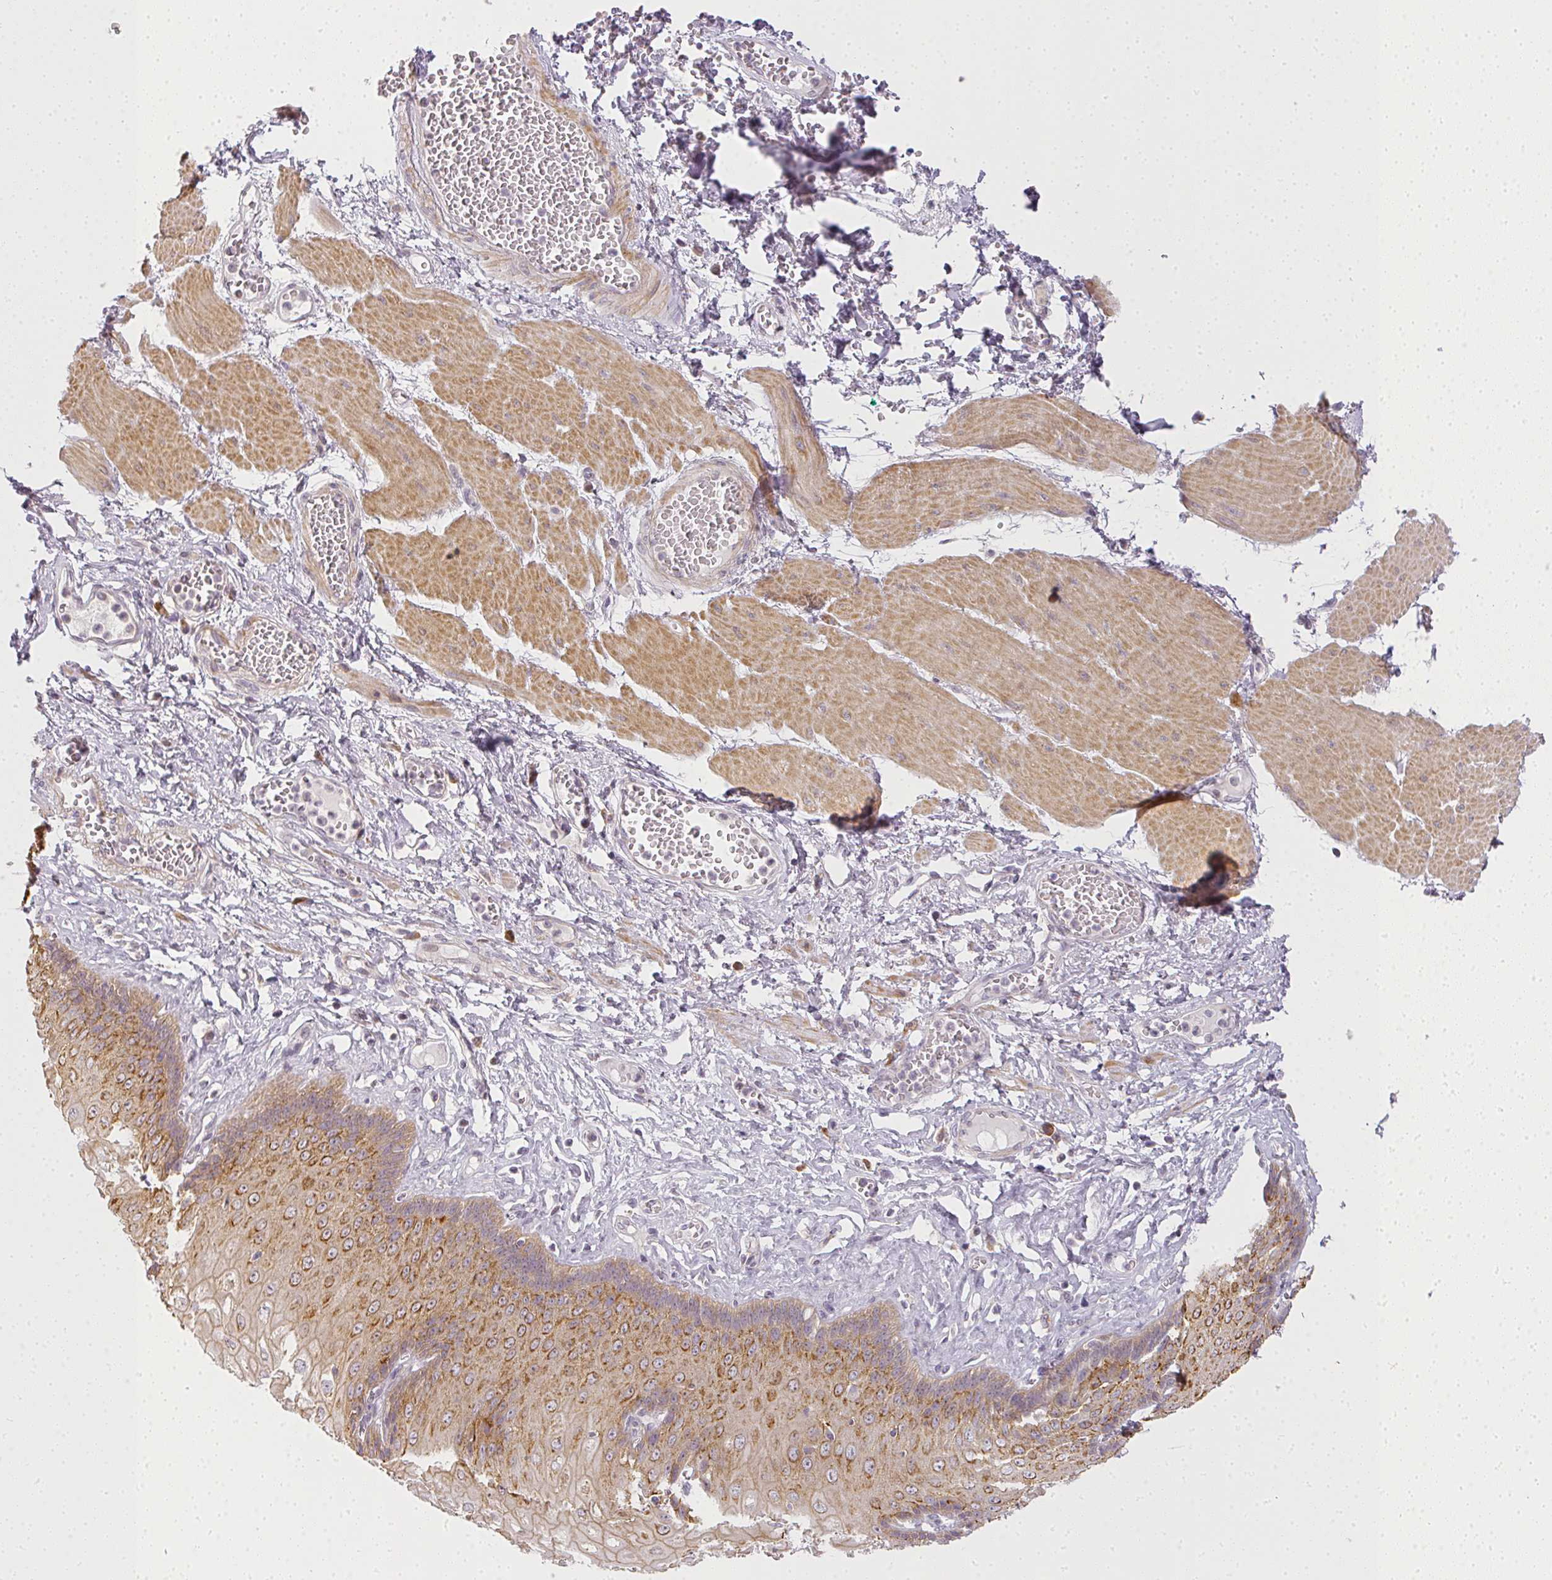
{"staining": {"intensity": "moderate", "quantity": ">75%", "location": "cytoplasmic/membranous"}, "tissue": "esophagus", "cell_type": "Squamous epithelial cells", "image_type": "normal", "snomed": [{"axis": "morphology", "description": "Normal tissue, NOS"}, {"axis": "topography", "description": "Esophagus"}], "caption": "Unremarkable esophagus demonstrates moderate cytoplasmic/membranous positivity in about >75% of squamous epithelial cells, visualized by immunohistochemistry. The staining was performed using DAB to visualize the protein expression in brown, while the nuclei were stained in blue with hematoxylin (Magnification: 20x).", "gene": "MED19", "patient": {"sex": "male", "age": 60}}